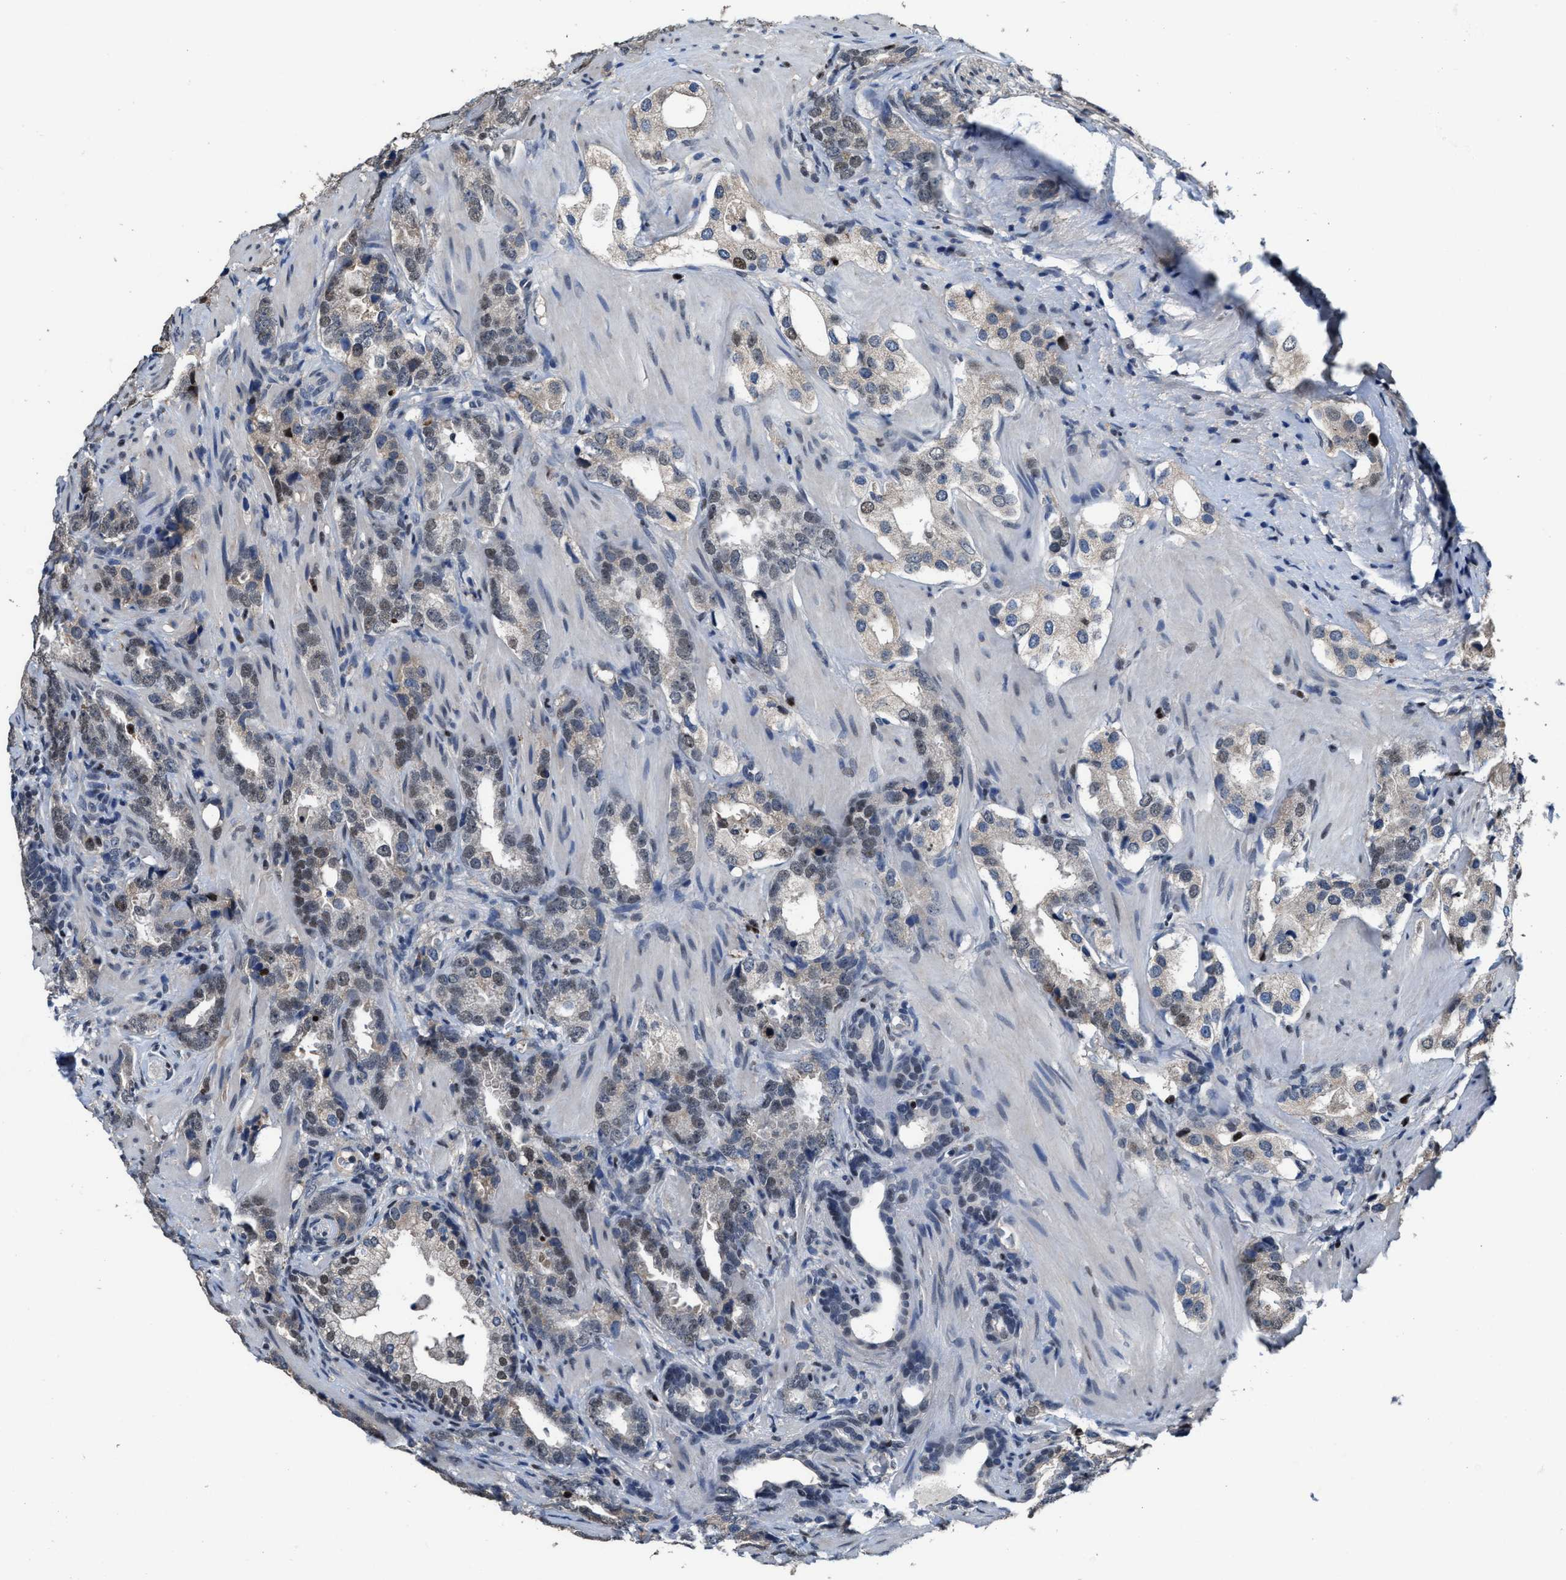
{"staining": {"intensity": "moderate", "quantity": "<25%", "location": "nuclear"}, "tissue": "prostate cancer", "cell_type": "Tumor cells", "image_type": "cancer", "snomed": [{"axis": "morphology", "description": "Adenocarcinoma, High grade"}, {"axis": "topography", "description": "Prostate"}], "caption": "Prostate cancer (high-grade adenocarcinoma) stained for a protein demonstrates moderate nuclear positivity in tumor cells.", "gene": "ZNF20", "patient": {"sex": "male", "age": 63}}